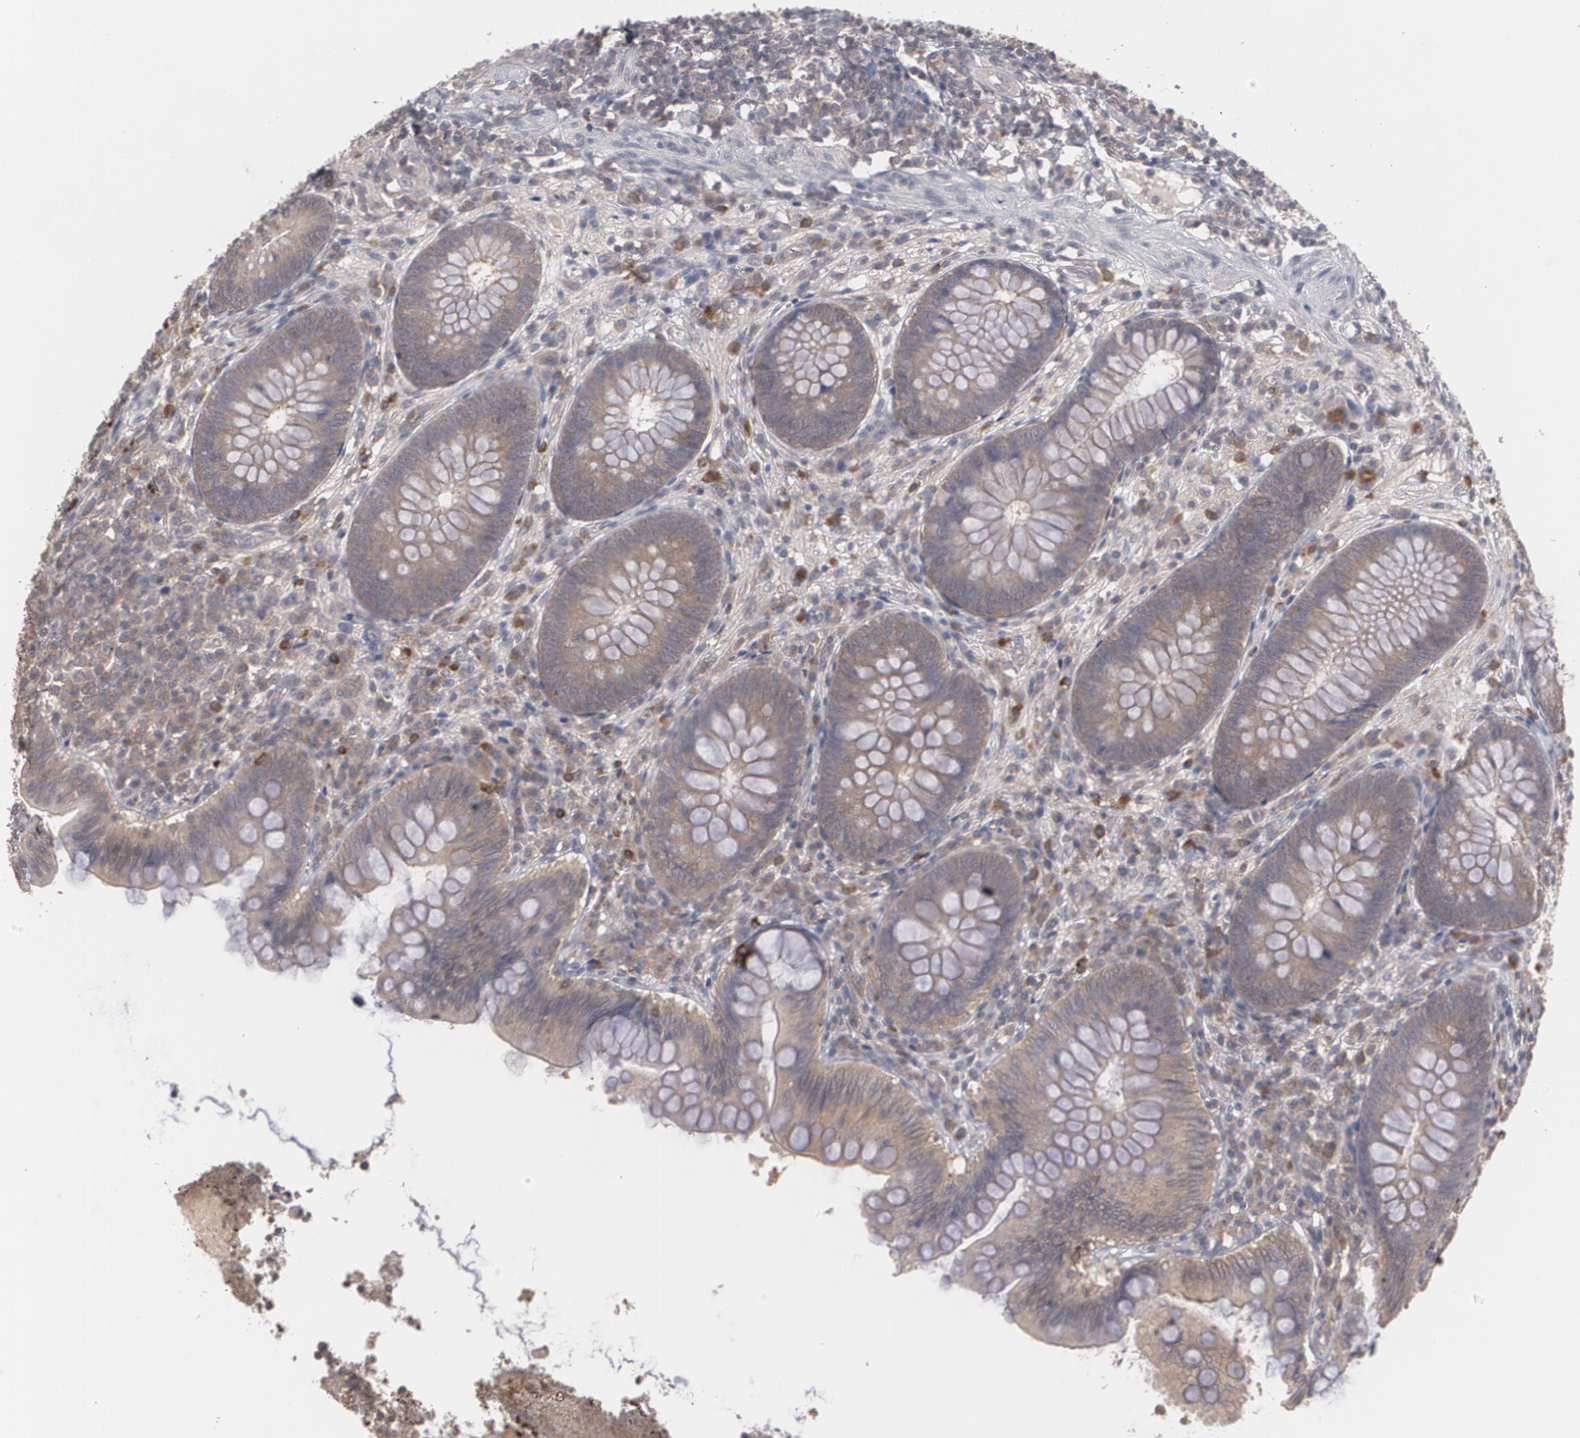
{"staining": {"intensity": "moderate", "quantity": ">75%", "location": "cytoplasmic/membranous"}, "tissue": "appendix", "cell_type": "Glandular cells", "image_type": "normal", "snomed": [{"axis": "morphology", "description": "Normal tissue, NOS"}, {"axis": "topography", "description": "Appendix"}], "caption": "Protein expression analysis of unremarkable appendix reveals moderate cytoplasmic/membranous staining in approximately >75% of glandular cells.", "gene": "ARF6", "patient": {"sex": "female", "age": 66}}